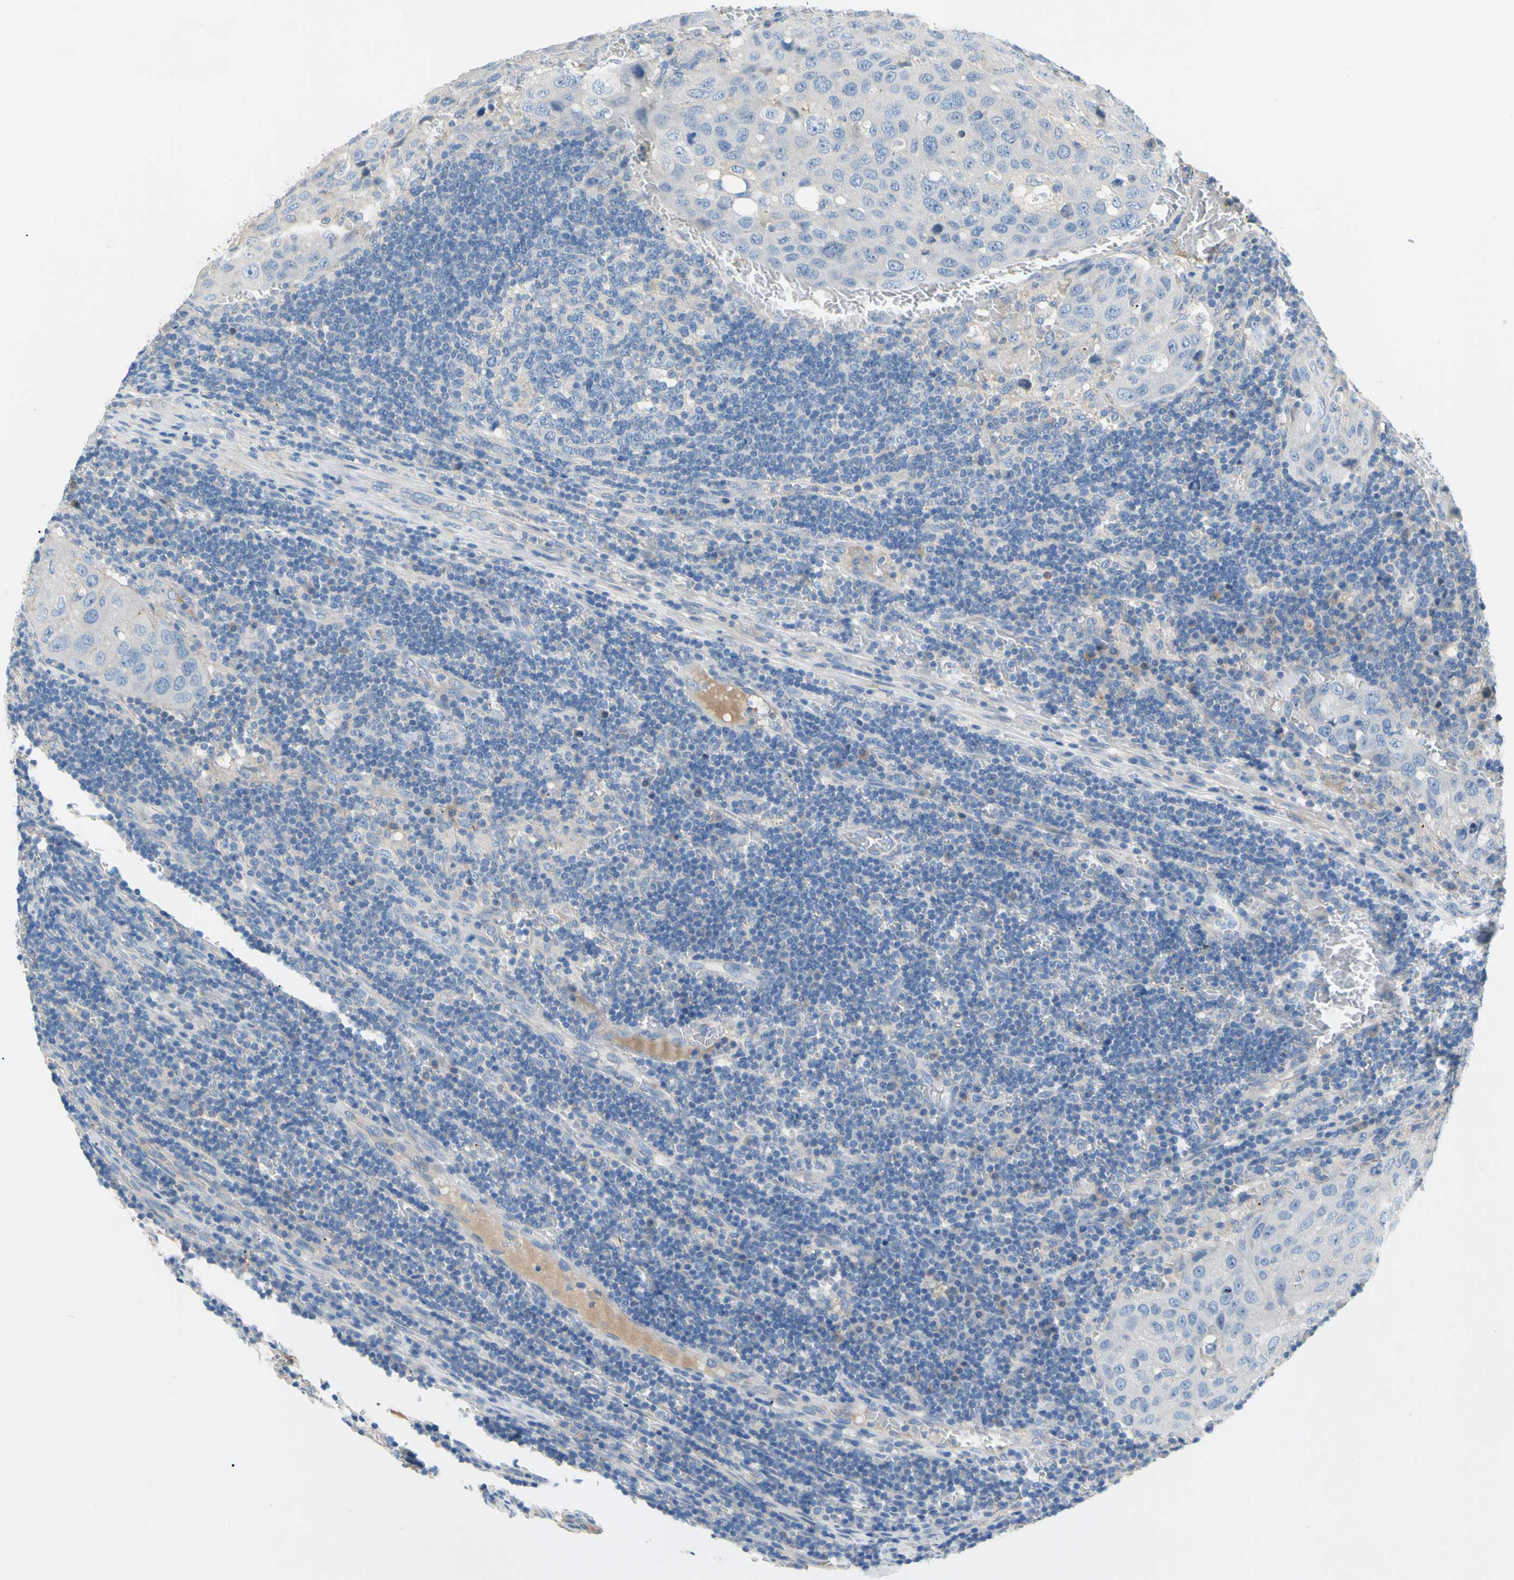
{"staining": {"intensity": "negative", "quantity": "none", "location": "none"}, "tissue": "urothelial cancer", "cell_type": "Tumor cells", "image_type": "cancer", "snomed": [{"axis": "morphology", "description": "Urothelial carcinoma, High grade"}, {"axis": "topography", "description": "Lymph node"}, {"axis": "topography", "description": "Urinary bladder"}], "caption": "High-grade urothelial carcinoma was stained to show a protein in brown. There is no significant positivity in tumor cells. Nuclei are stained in blue.", "gene": "TMEM59L", "patient": {"sex": "male", "age": 51}}